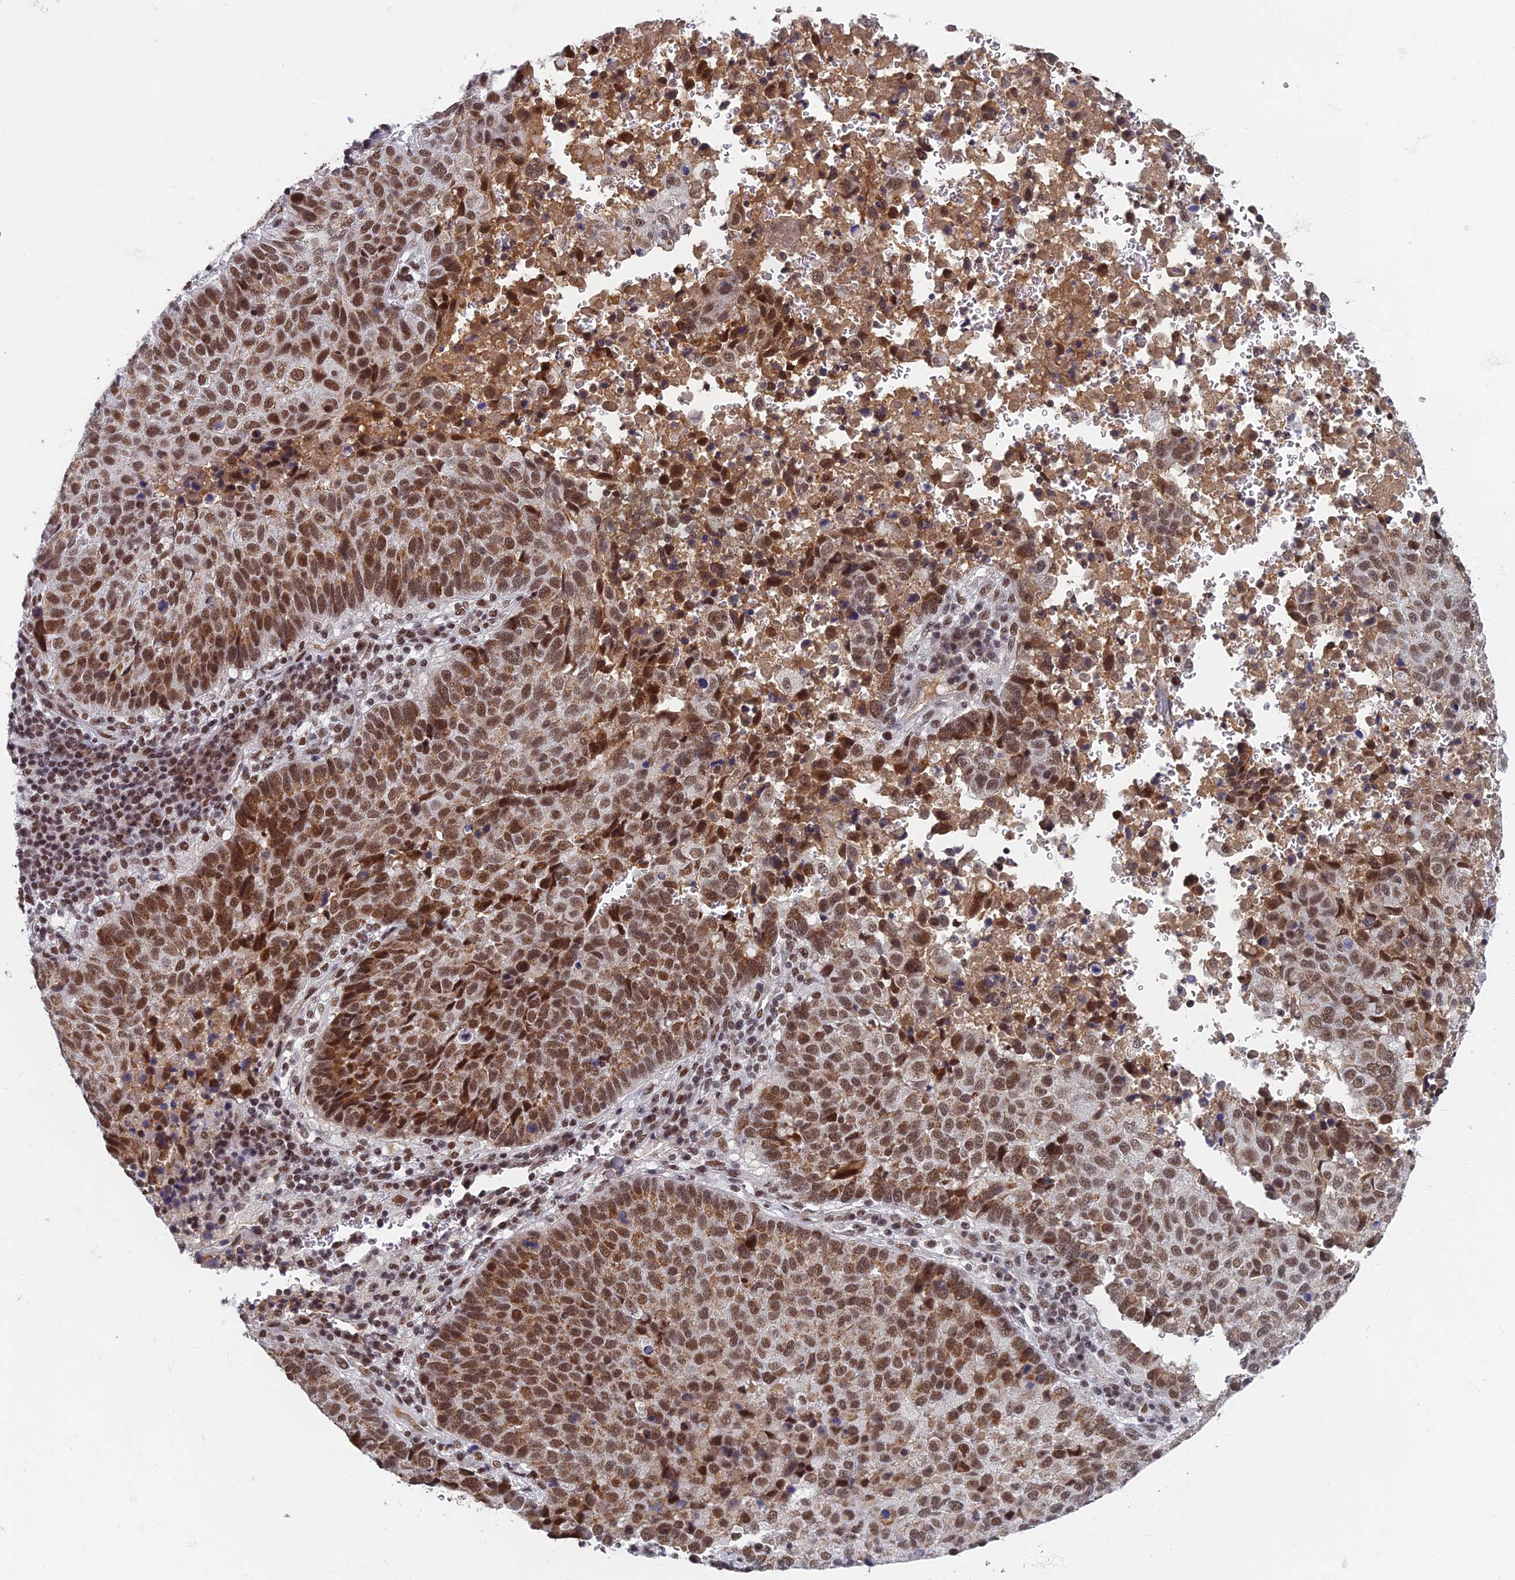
{"staining": {"intensity": "moderate", "quantity": ">75%", "location": "cytoplasmic/membranous,nuclear"}, "tissue": "lung cancer", "cell_type": "Tumor cells", "image_type": "cancer", "snomed": [{"axis": "morphology", "description": "Squamous cell carcinoma, NOS"}, {"axis": "topography", "description": "Lung"}], "caption": "Protein expression analysis of lung squamous cell carcinoma exhibits moderate cytoplasmic/membranous and nuclear staining in about >75% of tumor cells. (brown staining indicates protein expression, while blue staining denotes nuclei).", "gene": "TAF13", "patient": {"sex": "male", "age": 73}}